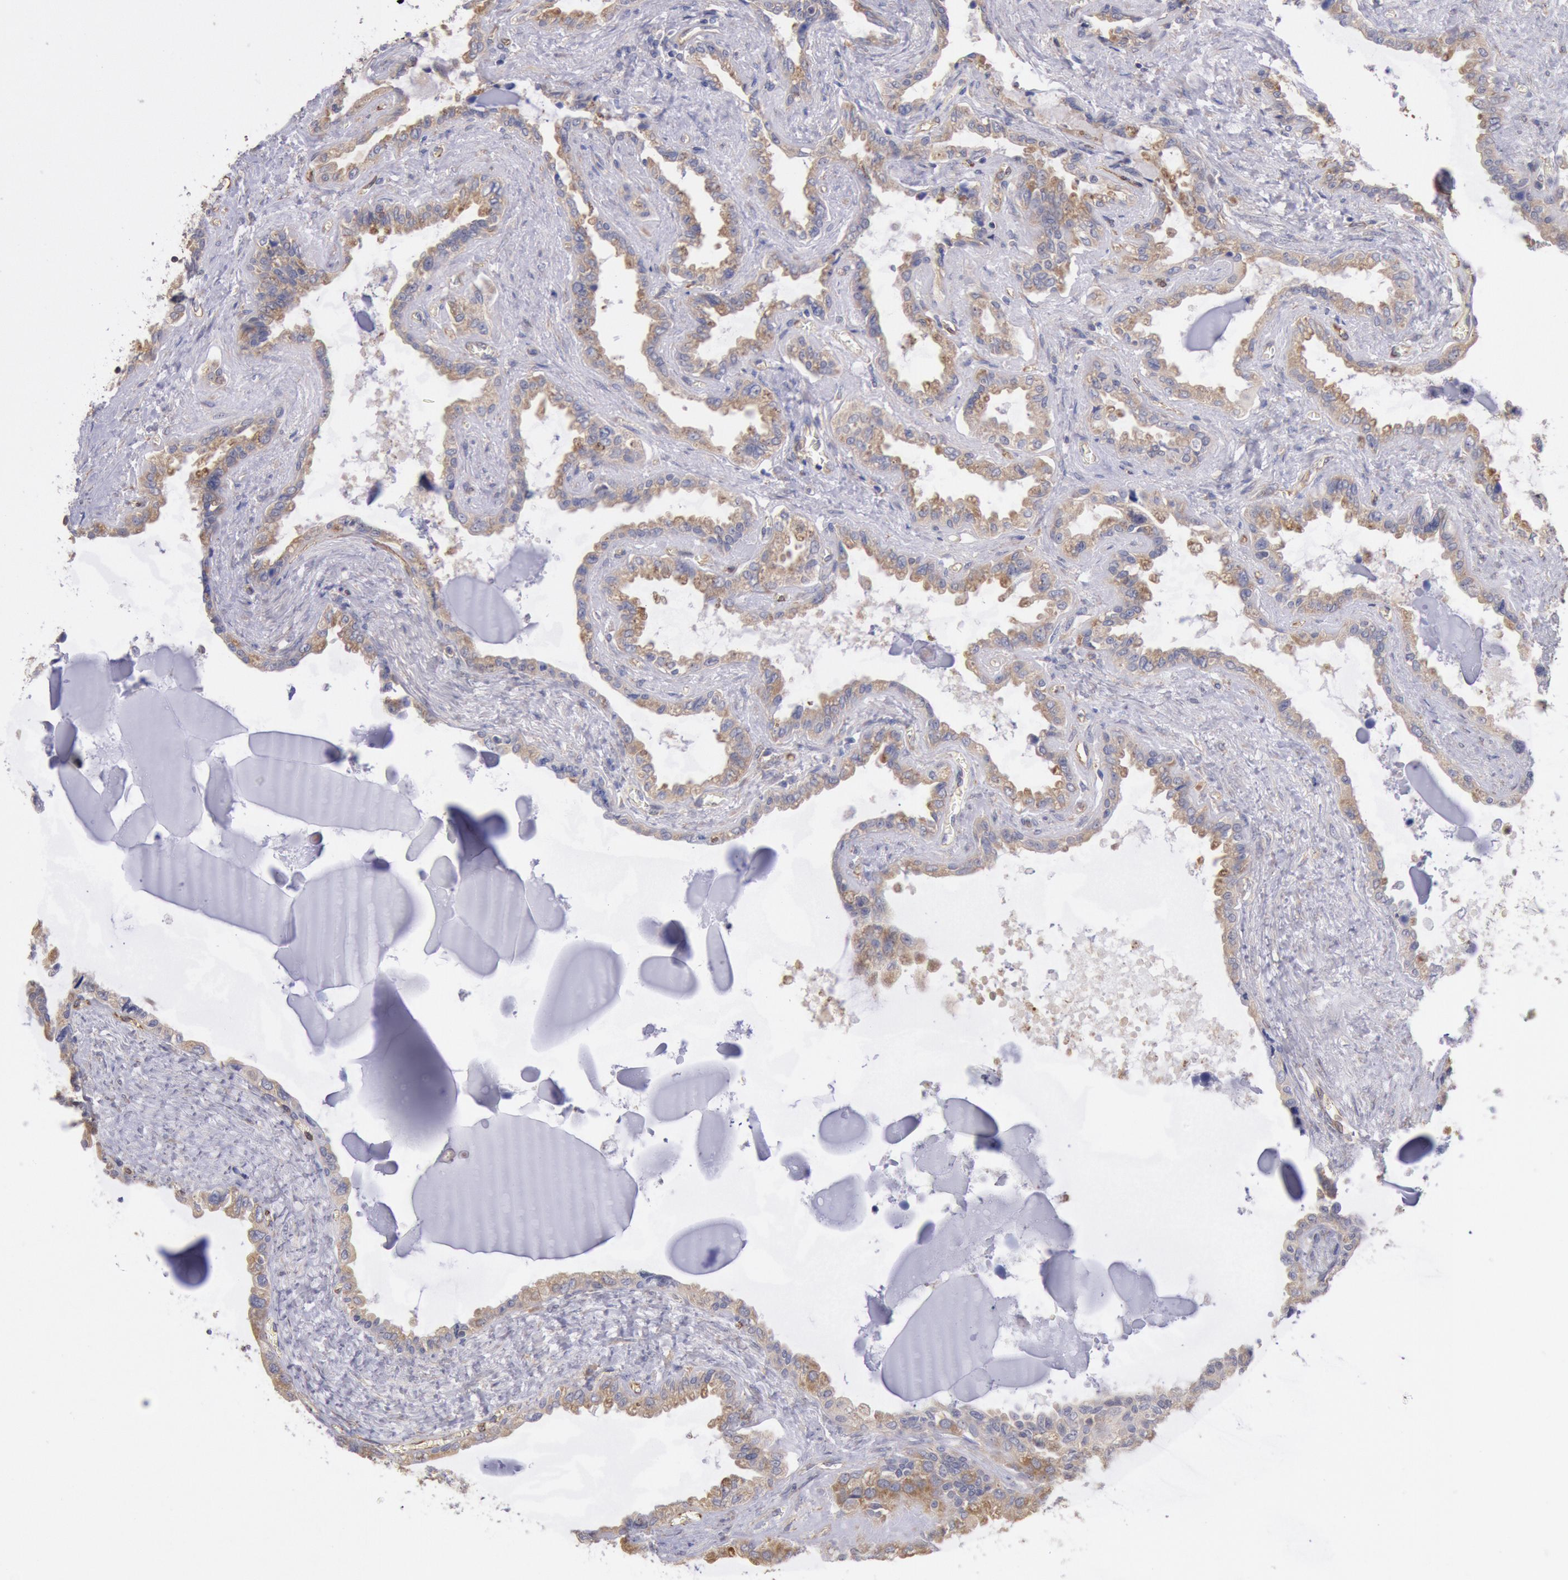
{"staining": {"intensity": "moderate", "quantity": ">75%", "location": "cytoplasmic/membranous"}, "tissue": "seminal vesicle", "cell_type": "Glandular cells", "image_type": "normal", "snomed": [{"axis": "morphology", "description": "Normal tissue, NOS"}, {"axis": "morphology", "description": "Inflammation, NOS"}, {"axis": "topography", "description": "Urinary bladder"}, {"axis": "topography", "description": "Prostate"}, {"axis": "topography", "description": "Seminal veicle"}], "caption": "Immunohistochemical staining of unremarkable seminal vesicle exhibits moderate cytoplasmic/membranous protein staining in approximately >75% of glandular cells.", "gene": "DRG1", "patient": {"sex": "male", "age": 82}}